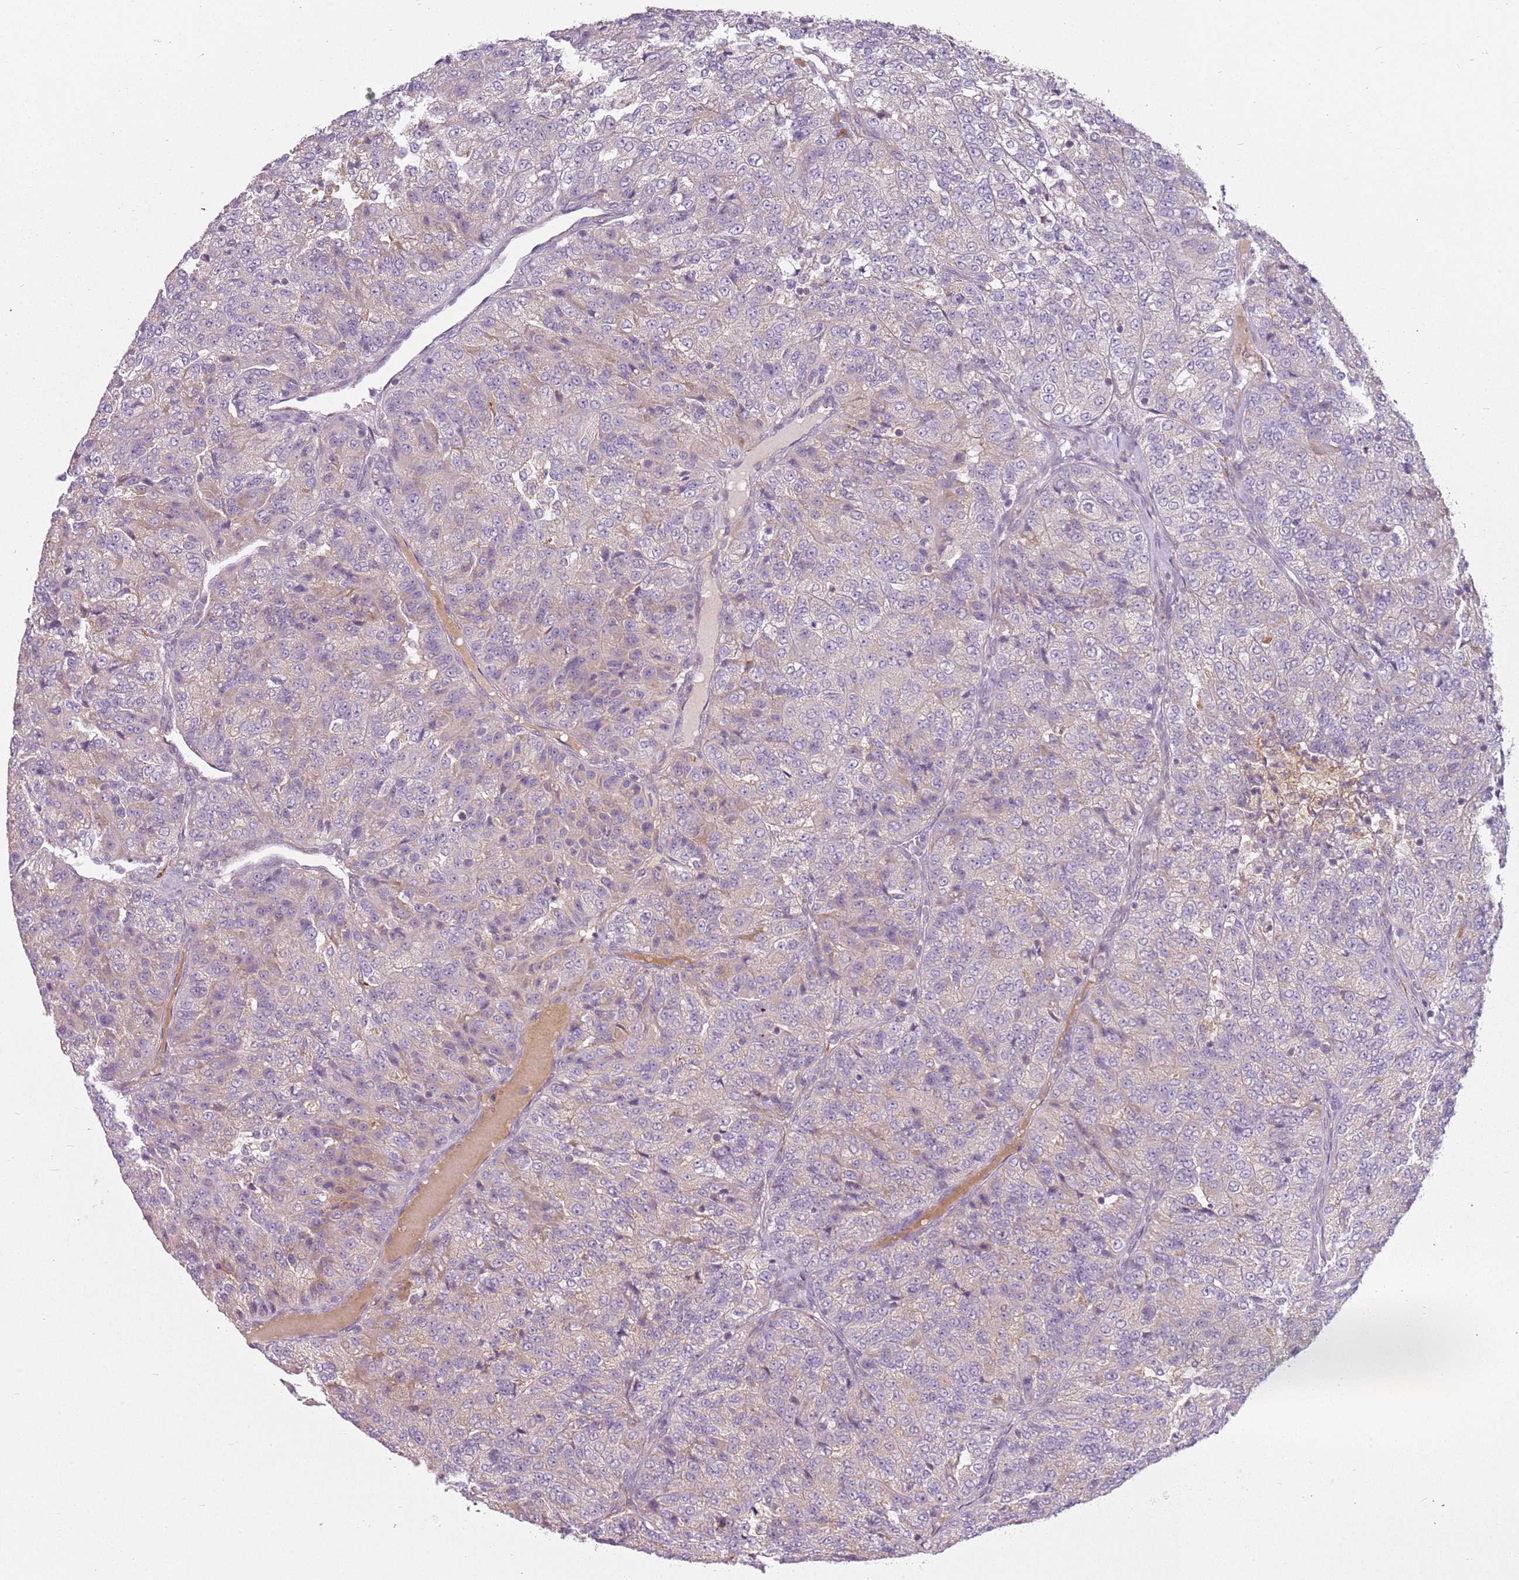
{"staining": {"intensity": "negative", "quantity": "none", "location": "none"}, "tissue": "renal cancer", "cell_type": "Tumor cells", "image_type": "cancer", "snomed": [{"axis": "morphology", "description": "Adenocarcinoma, NOS"}, {"axis": "topography", "description": "Kidney"}], "caption": "High power microscopy photomicrograph of an IHC micrograph of renal cancer, revealing no significant expression in tumor cells. Brightfield microscopy of IHC stained with DAB (brown) and hematoxylin (blue), captured at high magnification.", "gene": "RPS28", "patient": {"sex": "female", "age": 63}}